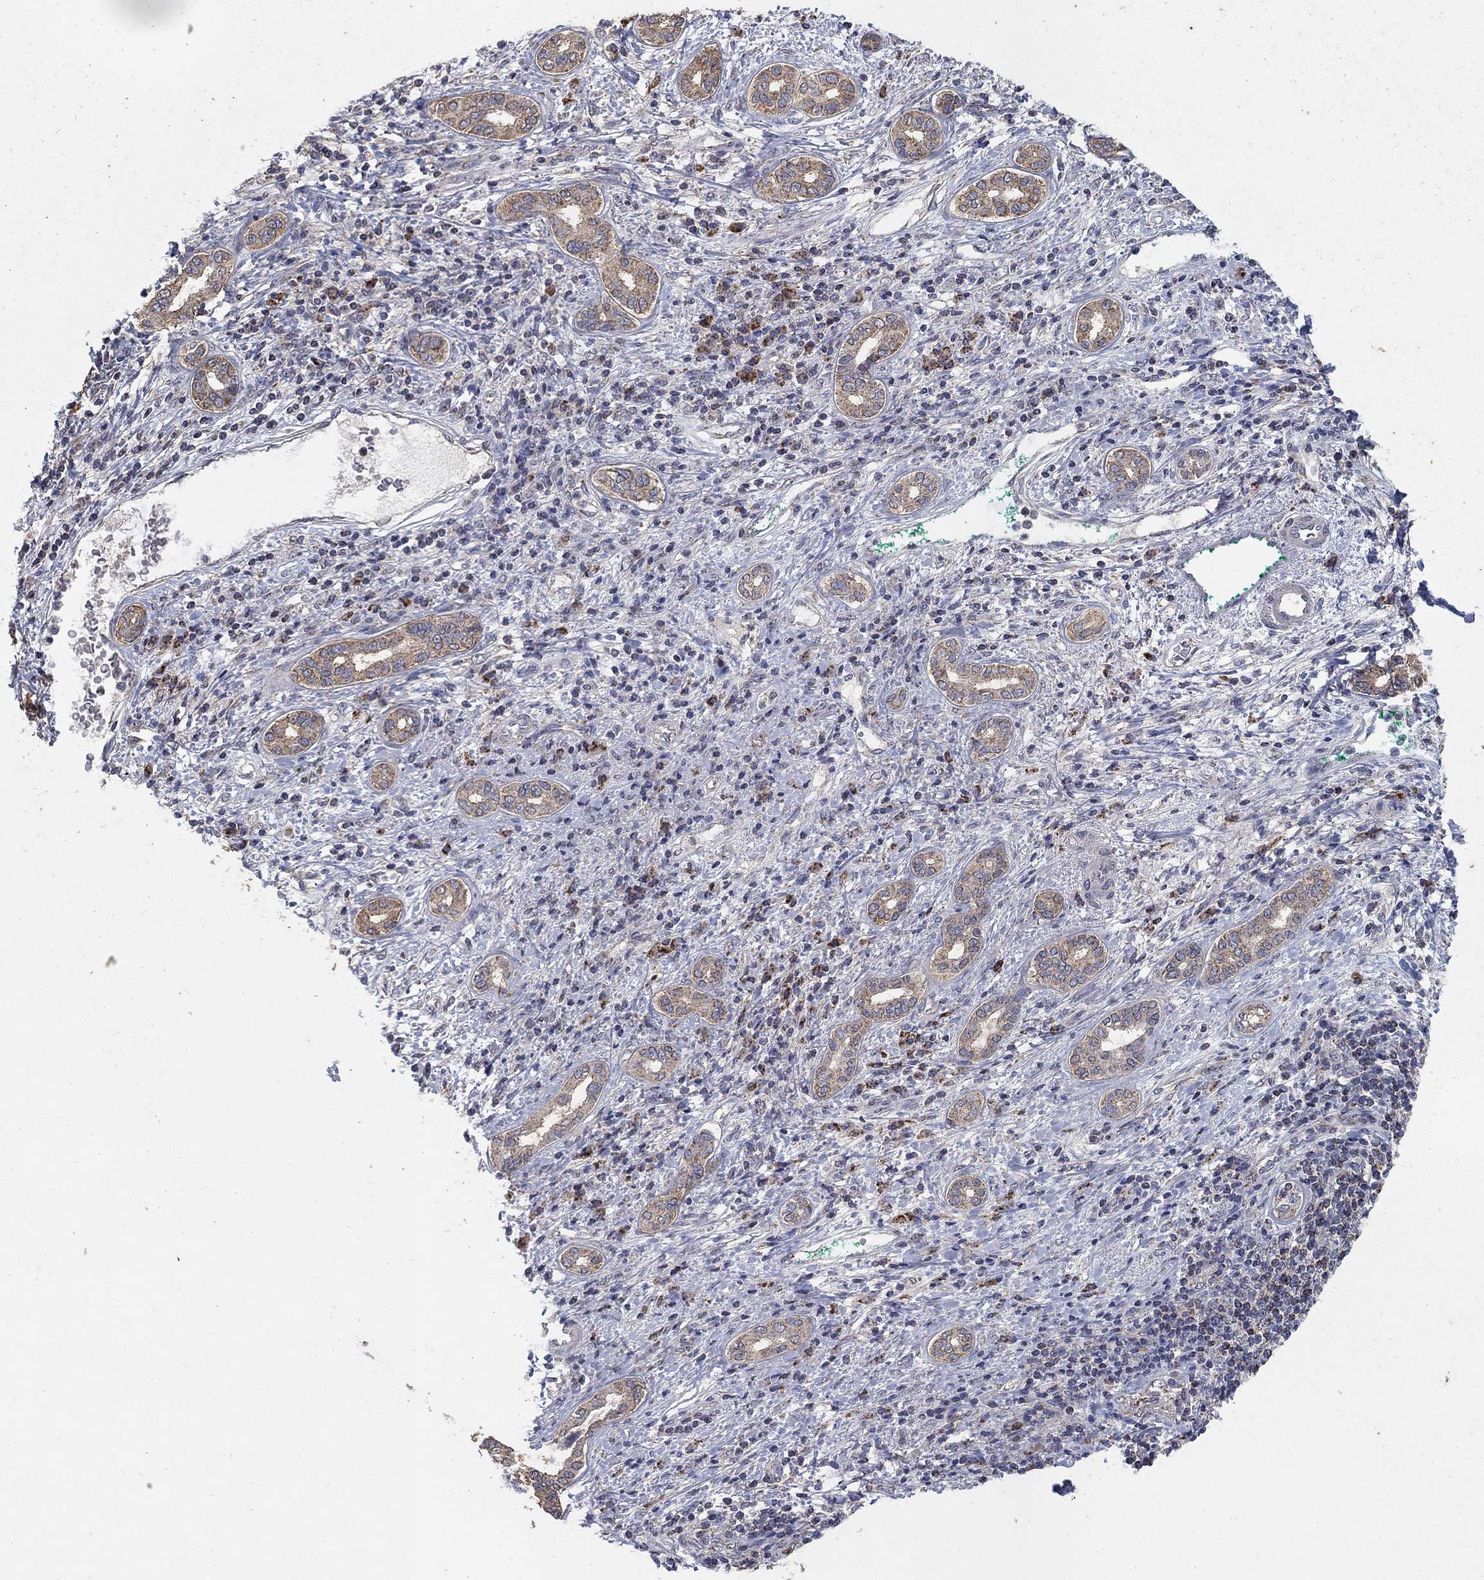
{"staining": {"intensity": "moderate", "quantity": "25%-75%", "location": "cytoplasmic/membranous"}, "tissue": "liver cancer", "cell_type": "Tumor cells", "image_type": "cancer", "snomed": [{"axis": "morphology", "description": "Carcinoma, Hepatocellular, NOS"}, {"axis": "topography", "description": "Liver"}], "caption": "Immunohistochemical staining of liver cancer displays moderate cytoplasmic/membranous protein positivity in about 25%-75% of tumor cells. The protein is stained brown, and the nuclei are stained in blue (DAB (3,3'-diaminobenzidine) IHC with brightfield microscopy, high magnification).", "gene": "GPSM1", "patient": {"sex": "male", "age": 65}}